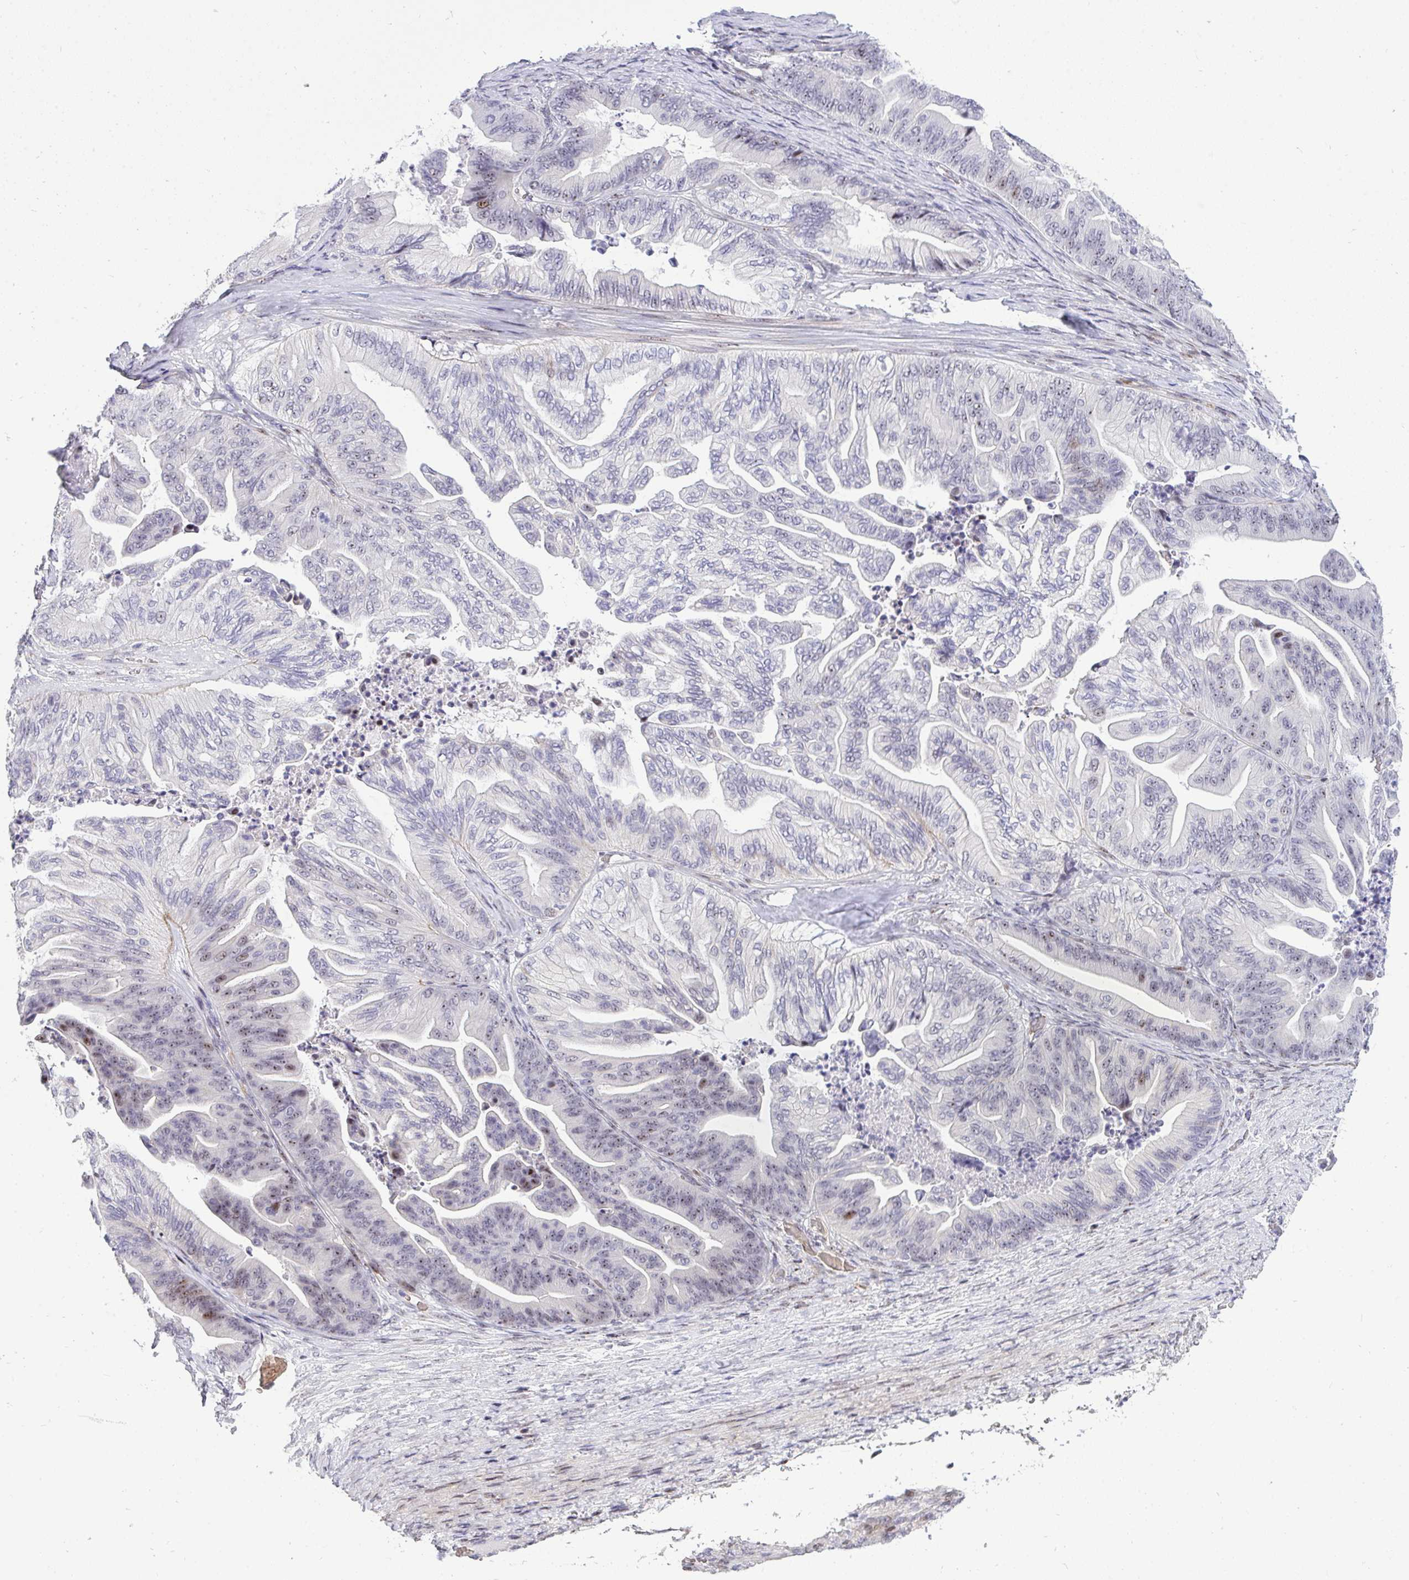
{"staining": {"intensity": "moderate", "quantity": "<25%", "location": "nuclear"}, "tissue": "ovarian cancer", "cell_type": "Tumor cells", "image_type": "cancer", "snomed": [{"axis": "morphology", "description": "Cystadenocarcinoma, mucinous, NOS"}, {"axis": "topography", "description": "Ovary"}], "caption": "Mucinous cystadenocarcinoma (ovarian) was stained to show a protein in brown. There is low levels of moderate nuclear expression in about <25% of tumor cells.", "gene": "PLPPR3", "patient": {"sex": "female", "age": 67}}